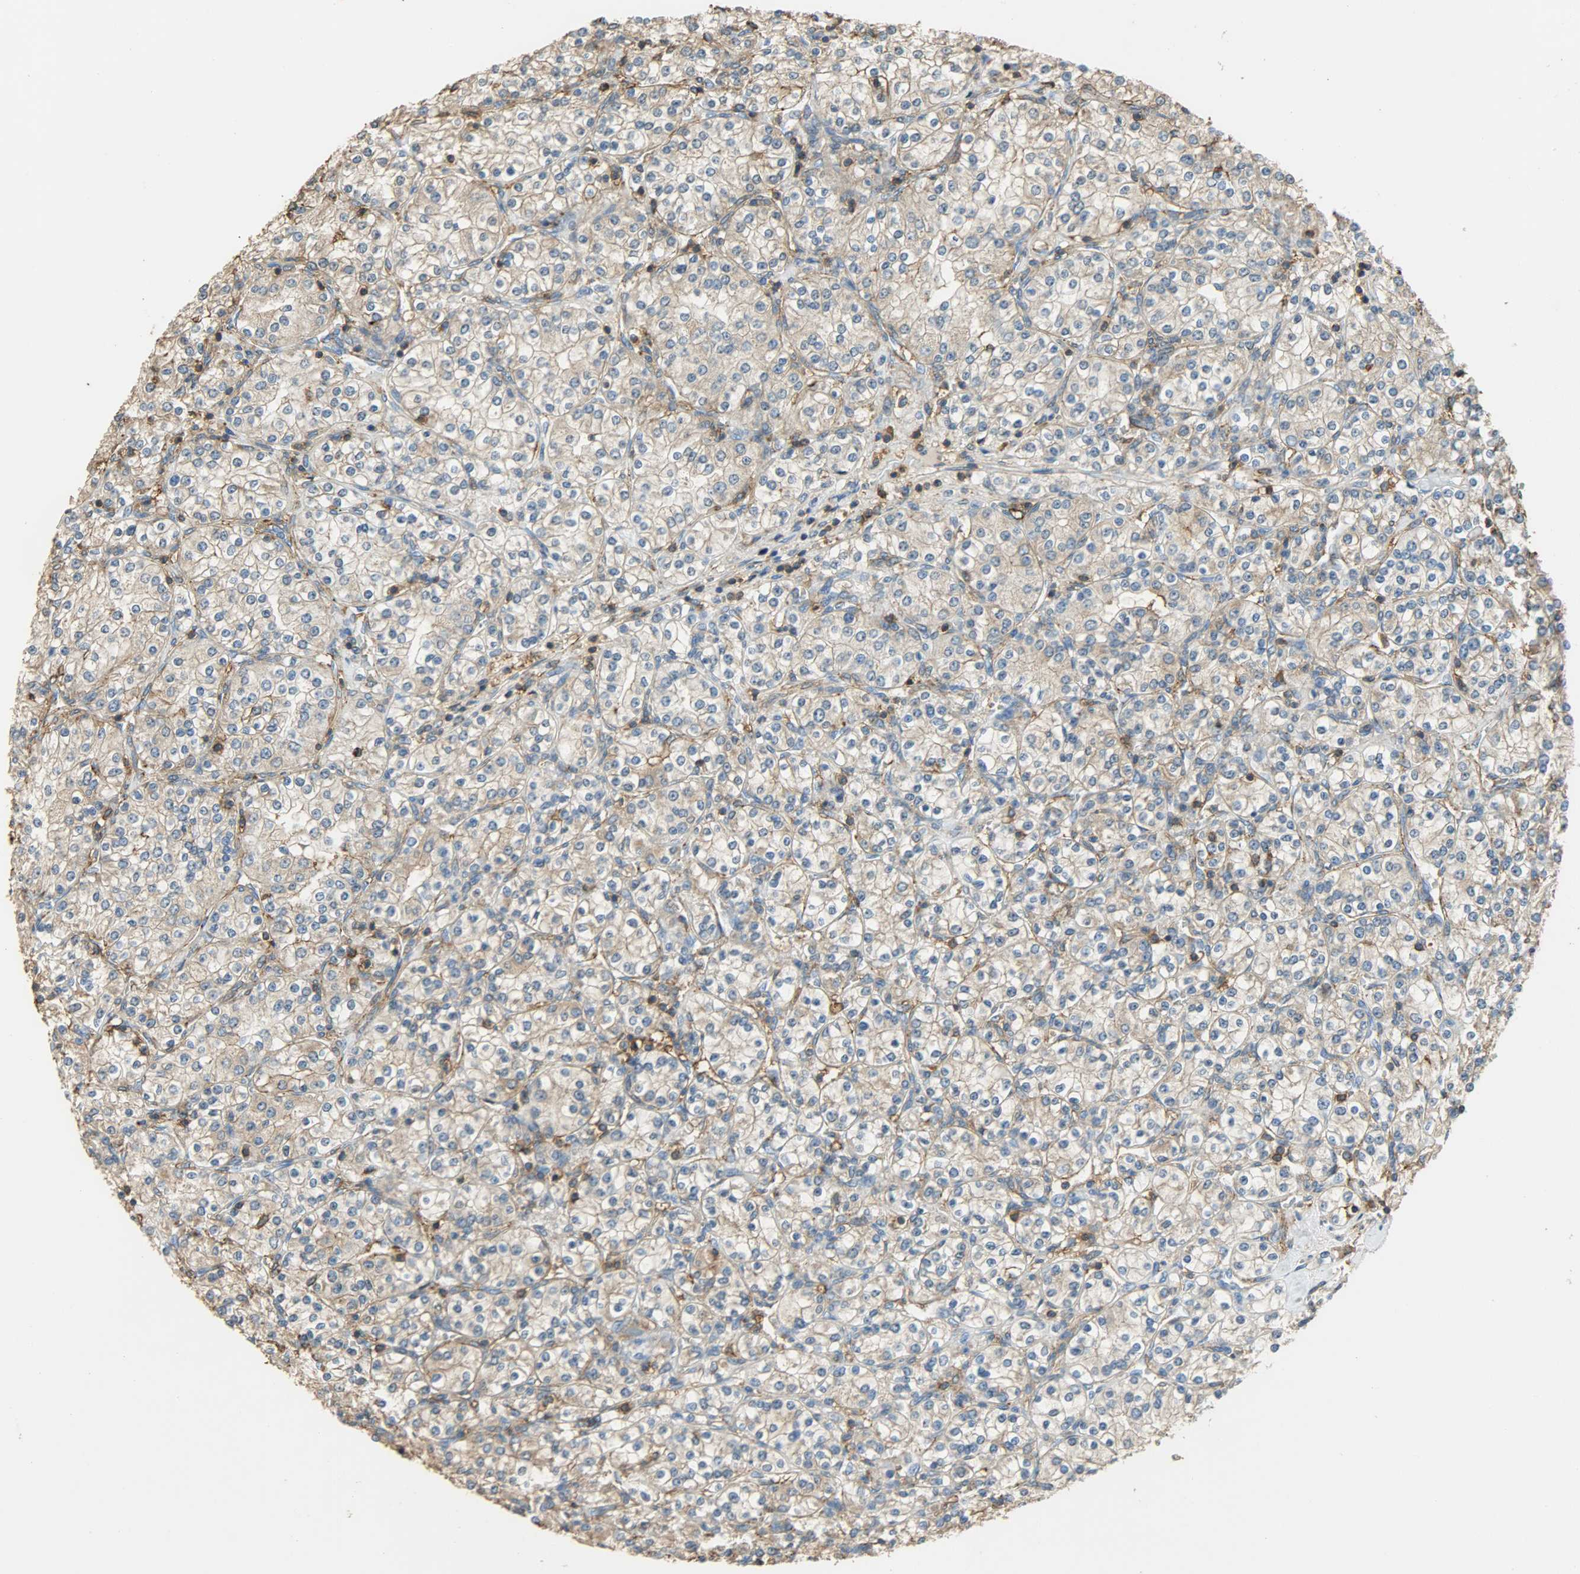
{"staining": {"intensity": "weak", "quantity": "25%-75%", "location": "cytoplasmic/membranous"}, "tissue": "renal cancer", "cell_type": "Tumor cells", "image_type": "cancer", "snomed": [{"axis": "morphology", "description": "Adenocarcinoma, NOS"}, {"axis": "topography", "description": "Kidney"}], "caption": "A brown stain shows weak cytoplasmic/membranous positivity of a protein in adenocarcinoma (renal) tumor cells.", "gene": "ANXA6", "patient": {"sex": "male", "age": 77}}